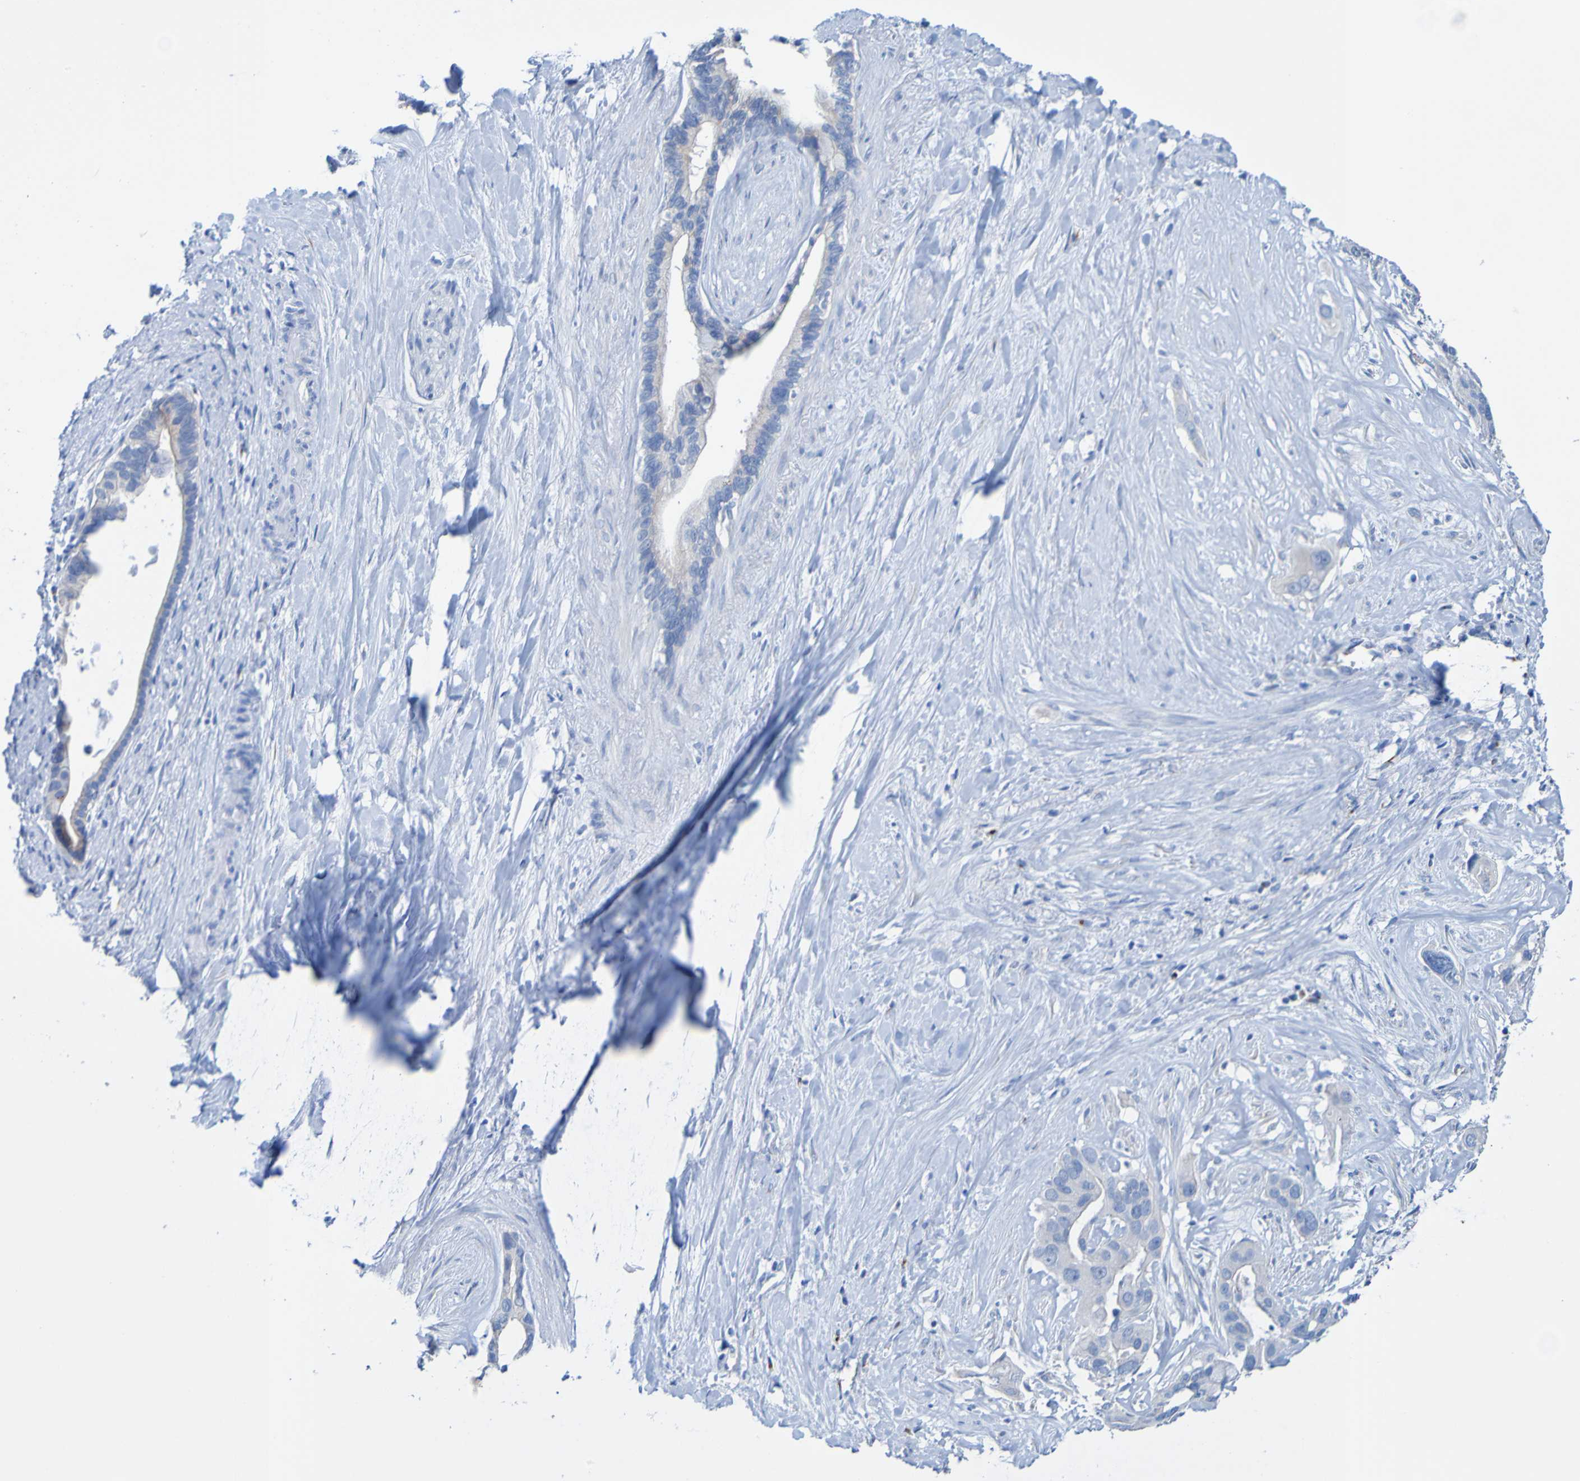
{"staining": {"intensity": "negative", "quantity": "none", "location": "none"}, "tissue": "liver cancer", "cell_type": "Tumor cells", "image_type": "cancer", "snomed": [{"axis": "morphology", "description": "Cholangiocarcinoma"}, {"axis": "topography", "description": "Liver"}], "caption": "Tumor cells are negative for brown protein staining in liver cancer (cholangiocarcinoma). Nuclei are stained in blue.", "gene": "ACMSD", "patient": {"sex": "female", "age": 65}}